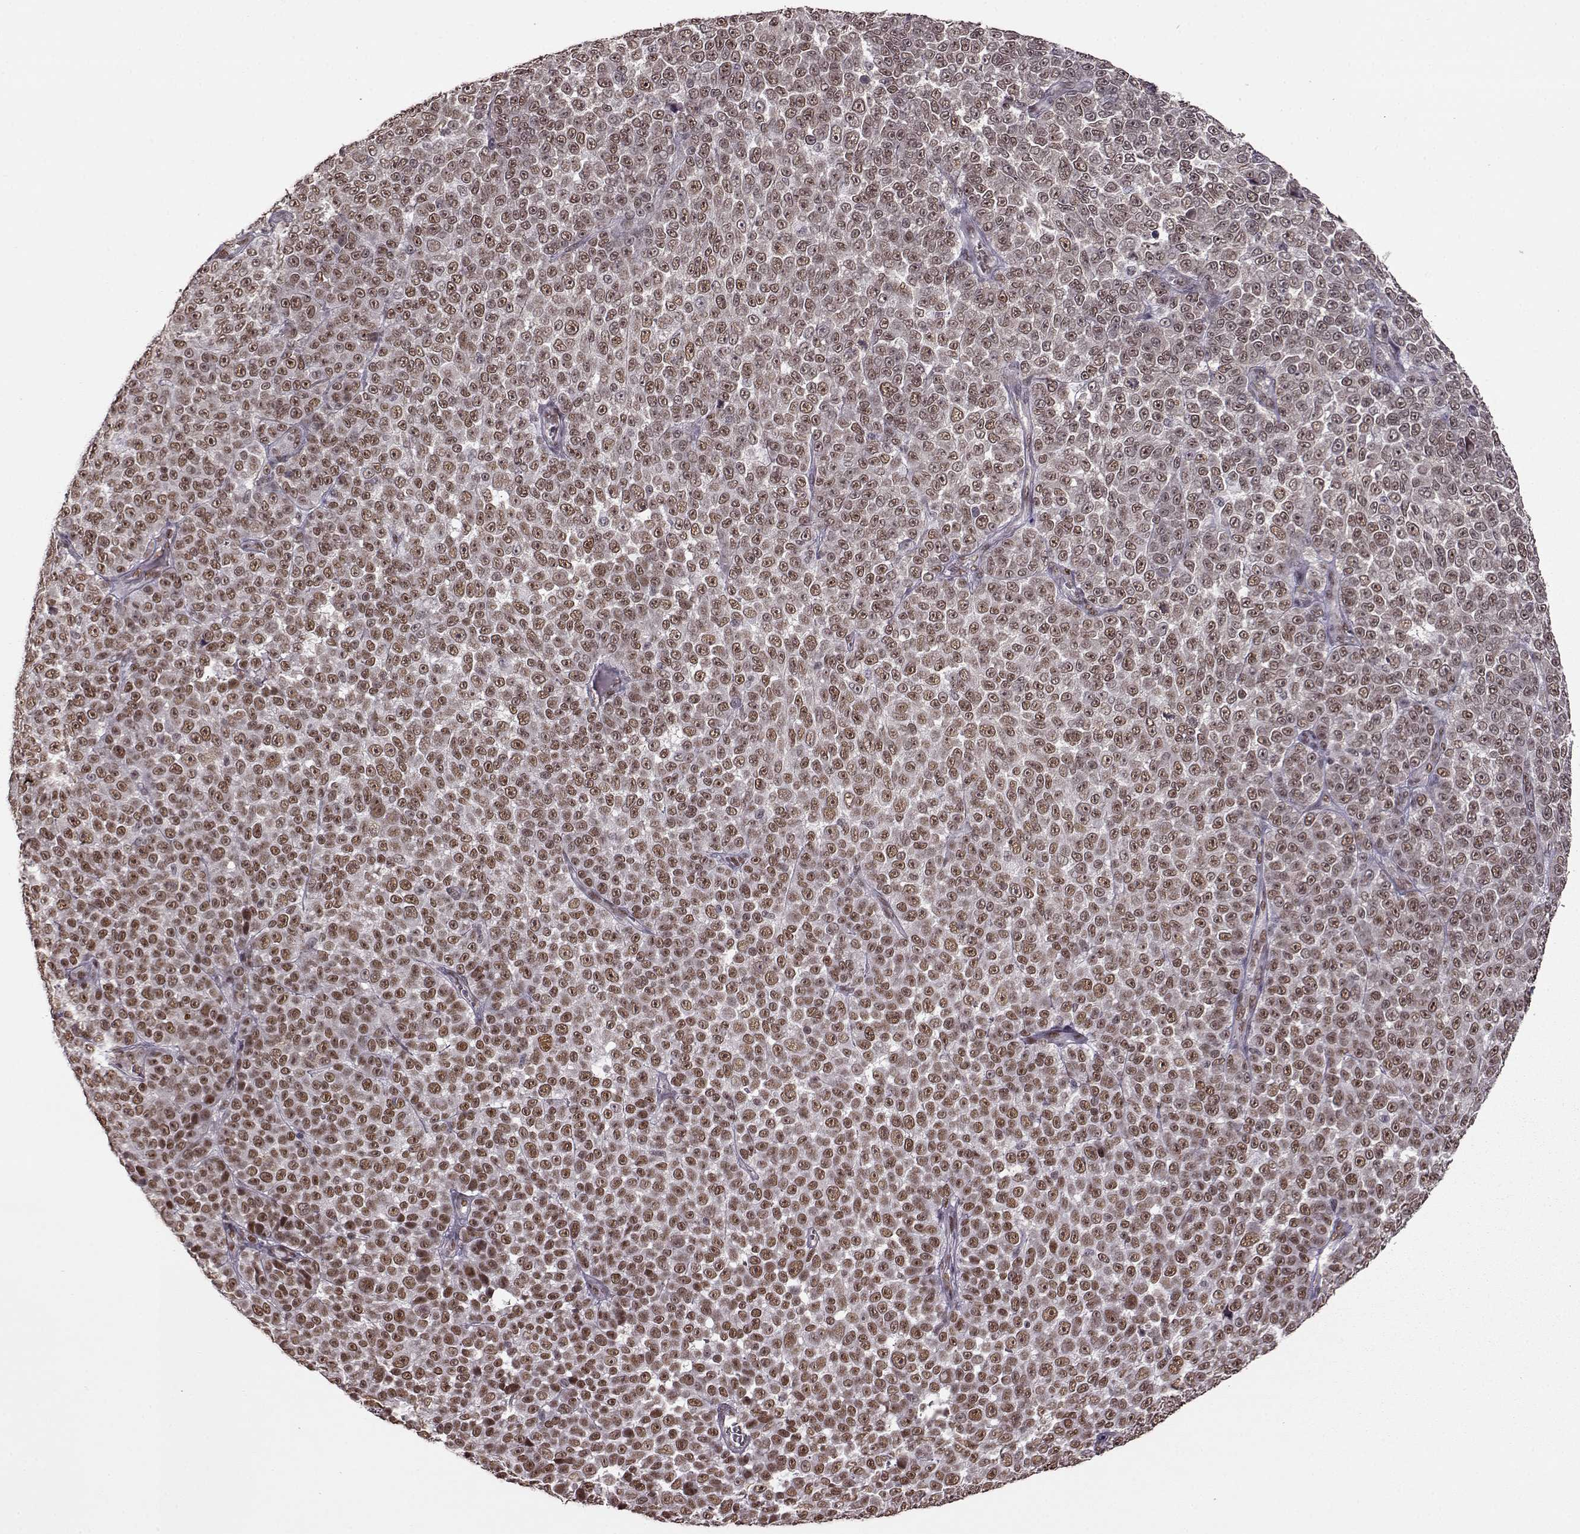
{"staining": {"intensity": "weak", "quantity": ">75%", "location": "nuclear"}, "tissue": "melanoma", "cell_type": "Tumor cells", "image_type": "cancer", "snomed": [{"axis": "morphology", "description": "Malignant melanoma, NOS"}, {"axis": "topography", "description": "Skin"}], "caption": "The histopathology image exhibits immunohistochemical staining of malignant melanoma. There is weak nuclear expression is appreciated in approximately >75% of tumor cells. (IHC, brightfield microscopy, high magnification).", "gene": "FTO", "patient": {"sex": "female", "age": 95}}